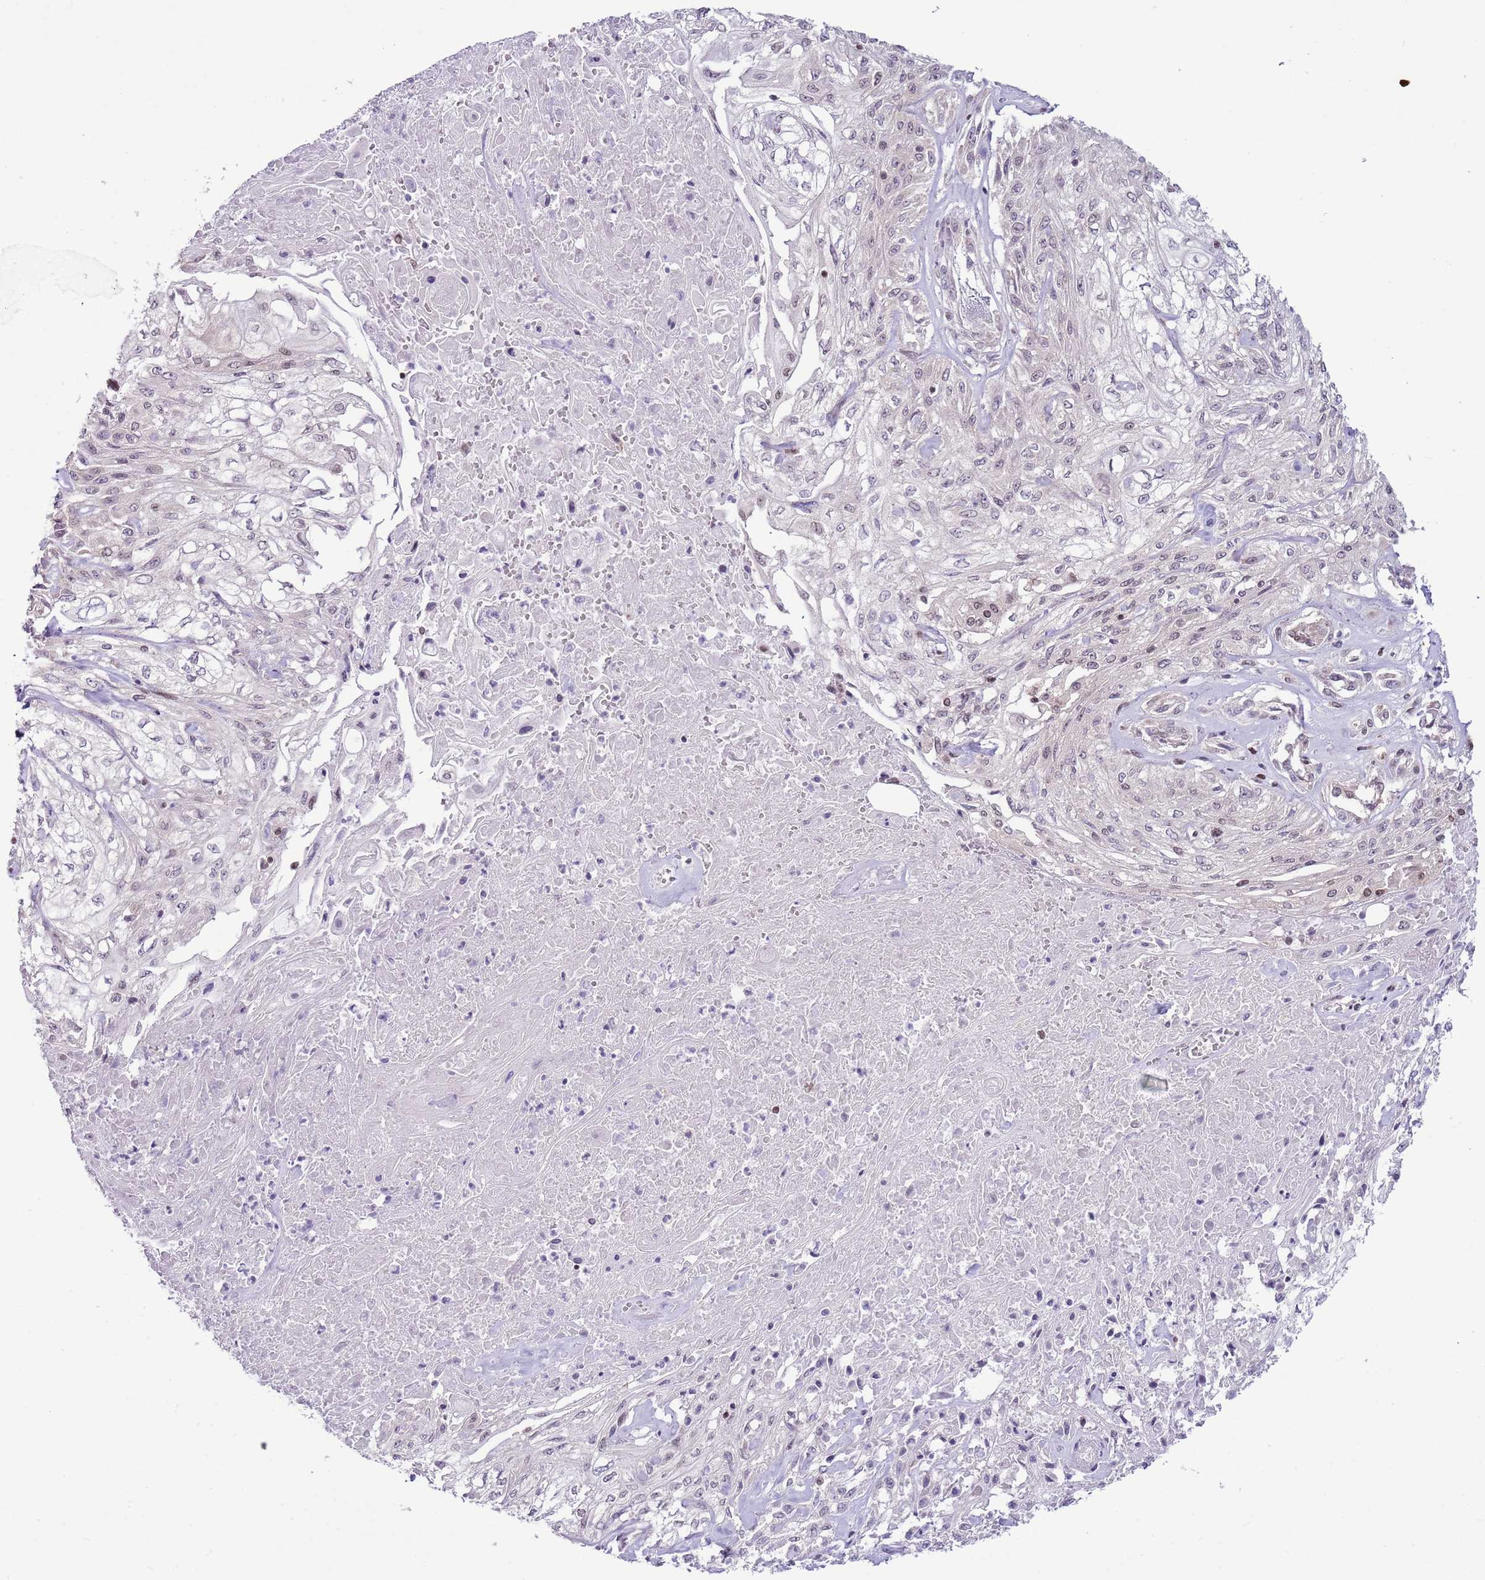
{"staining": {"intensity": "negative", "quantity": "none", "location": "none"}, "tissue": "skin cancer", "cell_type": "Tumor cells", "image_type": "cancer", "snomed": [{"axis": "morphology", "description": "Squamous cell carcinoma, NOS"}, {"axis": "morphology", "description": "Squamous cell carcinoma, metastatic, NOS"}, {"axis": "topography", "description": "Skin"}, {"axis": "topography", "description": "Lymph node"}], "caption": "Micrograph shows no significant protein positivity in tumor cells of skin cancer (squamous cell carcinoma). The staining is performed using DAB (3,3'-diaminobenzidine) brown chromogen with nuclei counter-stained in using hematoxylin.", "gene": "SELENOH", "patient": {"sex": "male", "age": 75}}